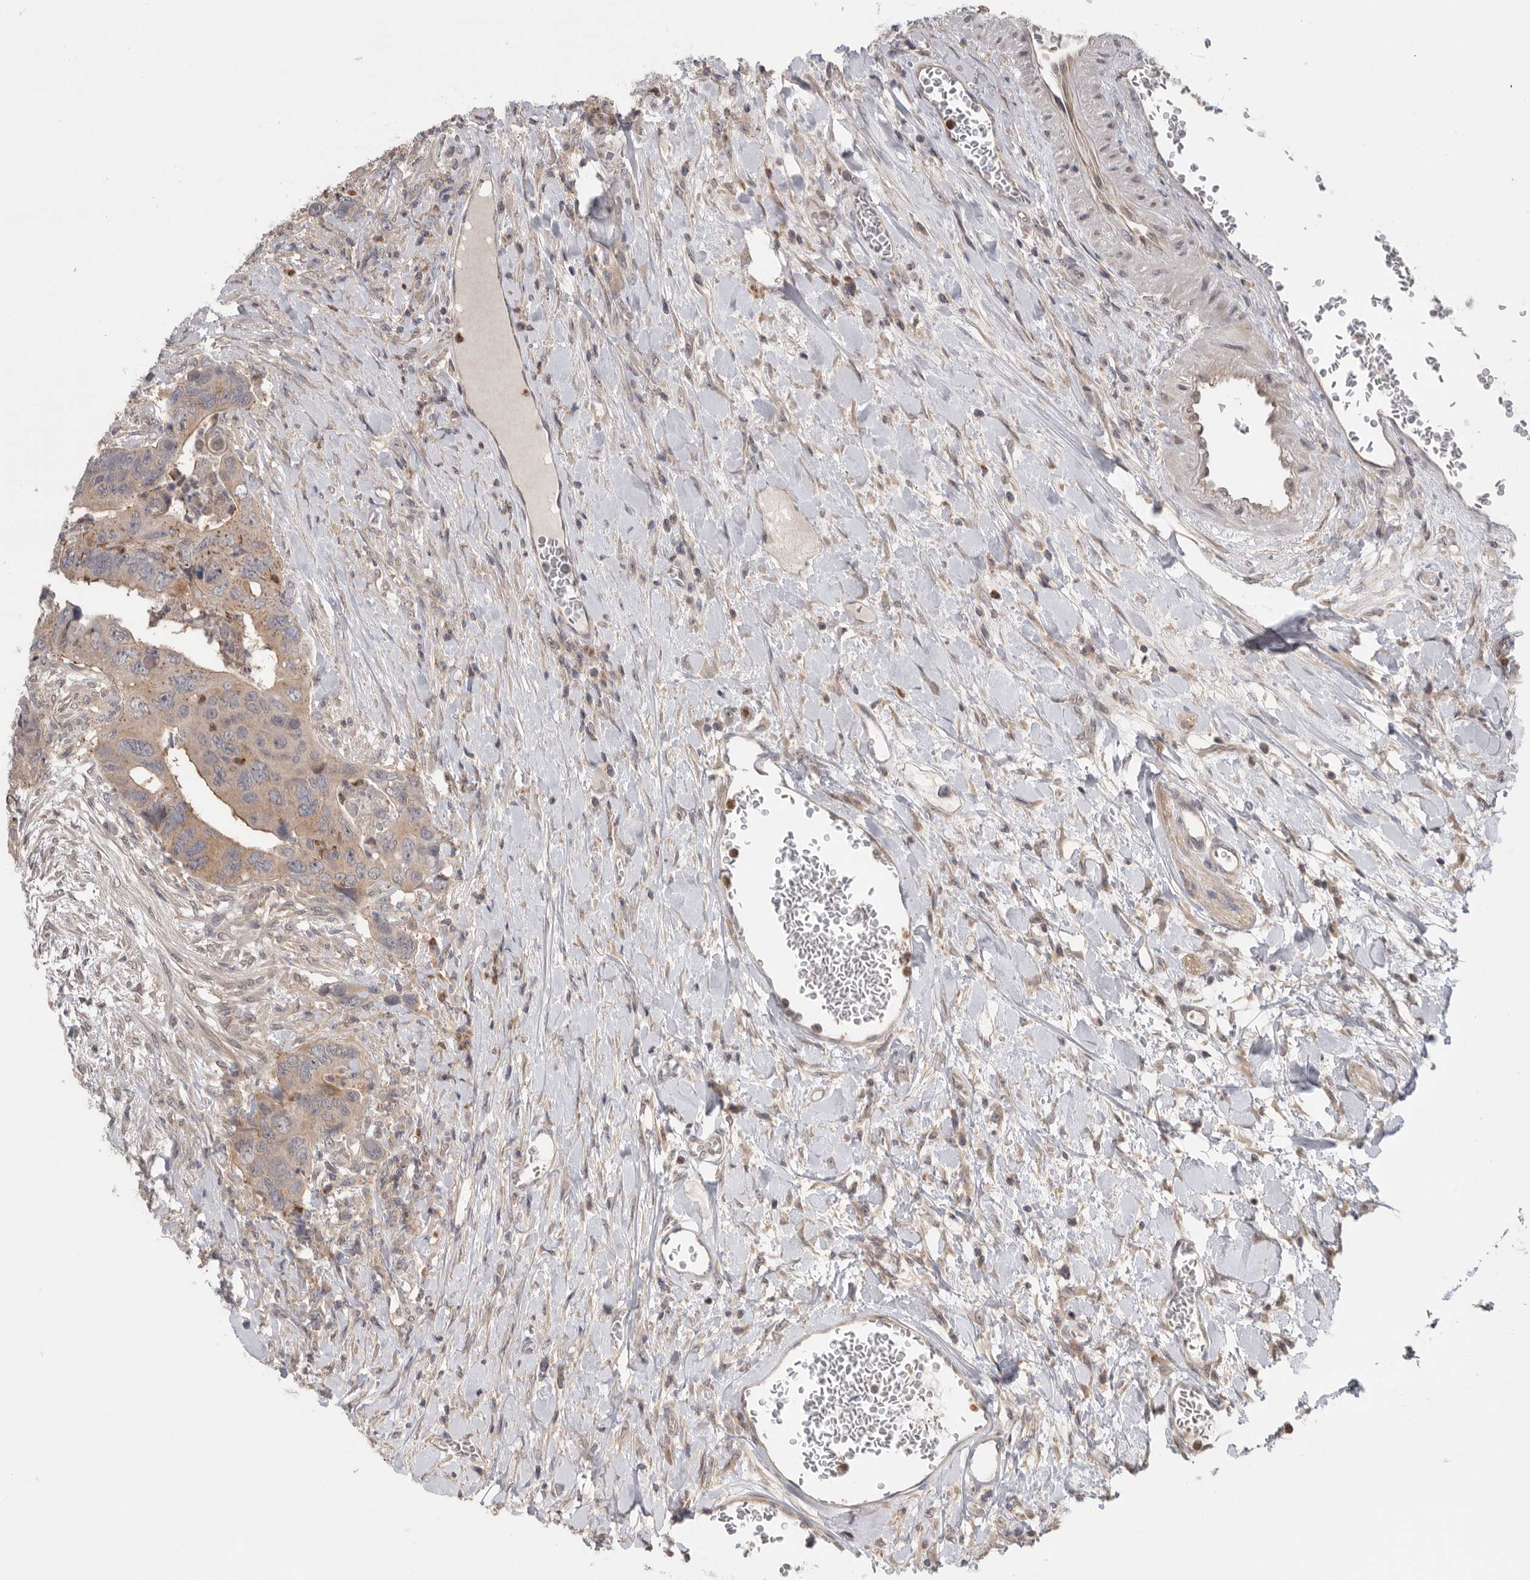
{"staining": {"intensity": "weak", "quantity": ">75%", "location": "cytoplasmic/membranous"}, "tissue": "colorectal cancer", "cell_type": "Tumor cells", "image_type": "cancer", "snomed": [{"axis": "morphology", "description": "Adenocarcinoma, NOS"}, {"axis": "topography", "description": "Rectum"}], "caption": "This image displays colorectal cancer stained with IHC to label a protein in brown. The cytoplasmic/membranous of tumor cells show weak positivity for the protein. Nuclei are counter-stained blue.", "gene": "KLK5", "patient": {"sex": "male", "age": 63}}